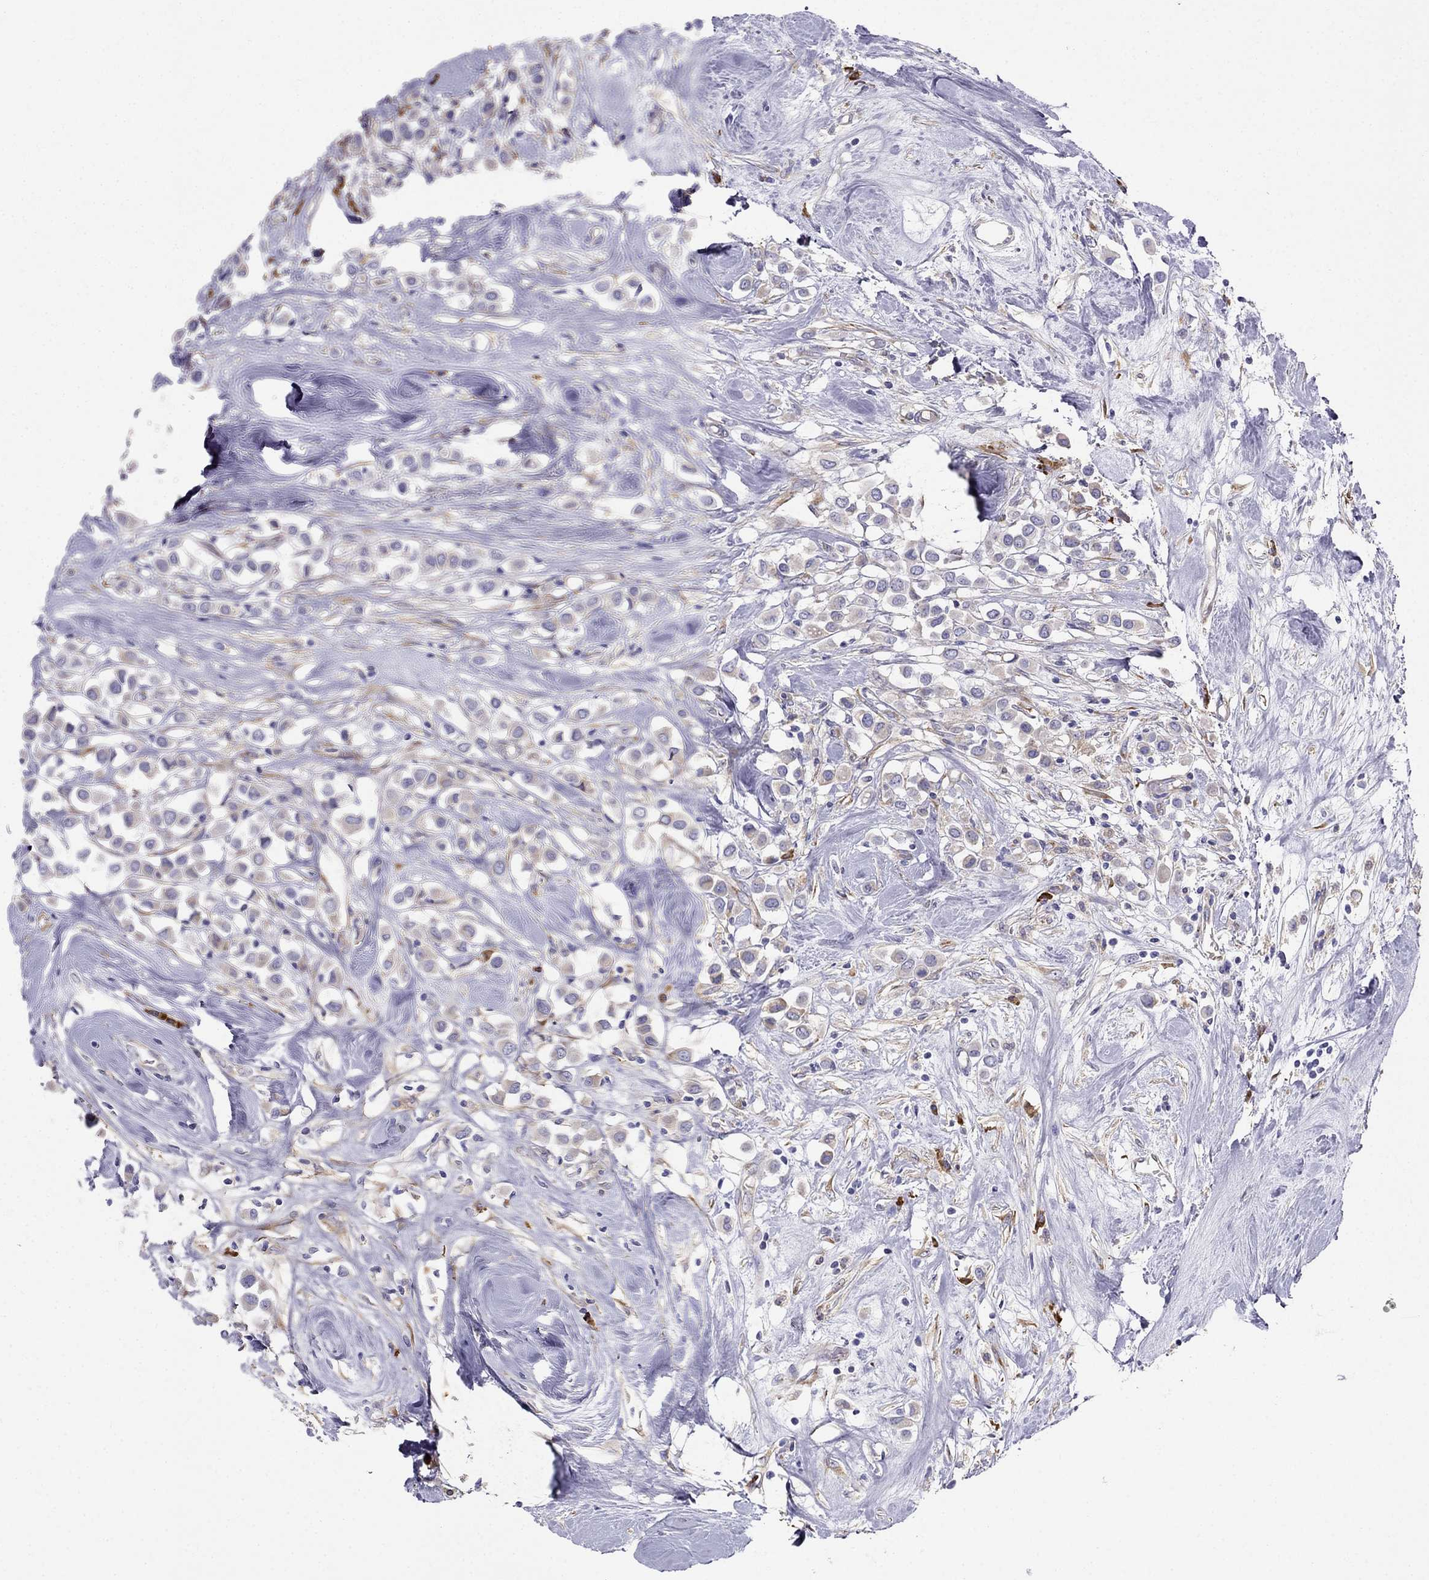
{"staining": {"intensity": "weak", "quantity": "<25%", "location": "cytoplasmic/membranous"}, "tissue": "breast cancer", "cell_type": "Tumor cells", "image_type": "cancer", "snomed": [{"axis": "morphology", "description": "Duct carcinoma"}, {"axis": "topography", "description": "Breast"}], "caption": "DAB (3,3'-diaminobenzidine) immunohistochemical staining of breast intraductal carcinoma displays no significant positivity in tumor cells.", "gene": "LONRF2", "patient": {"sex": "female", "age": 61}}